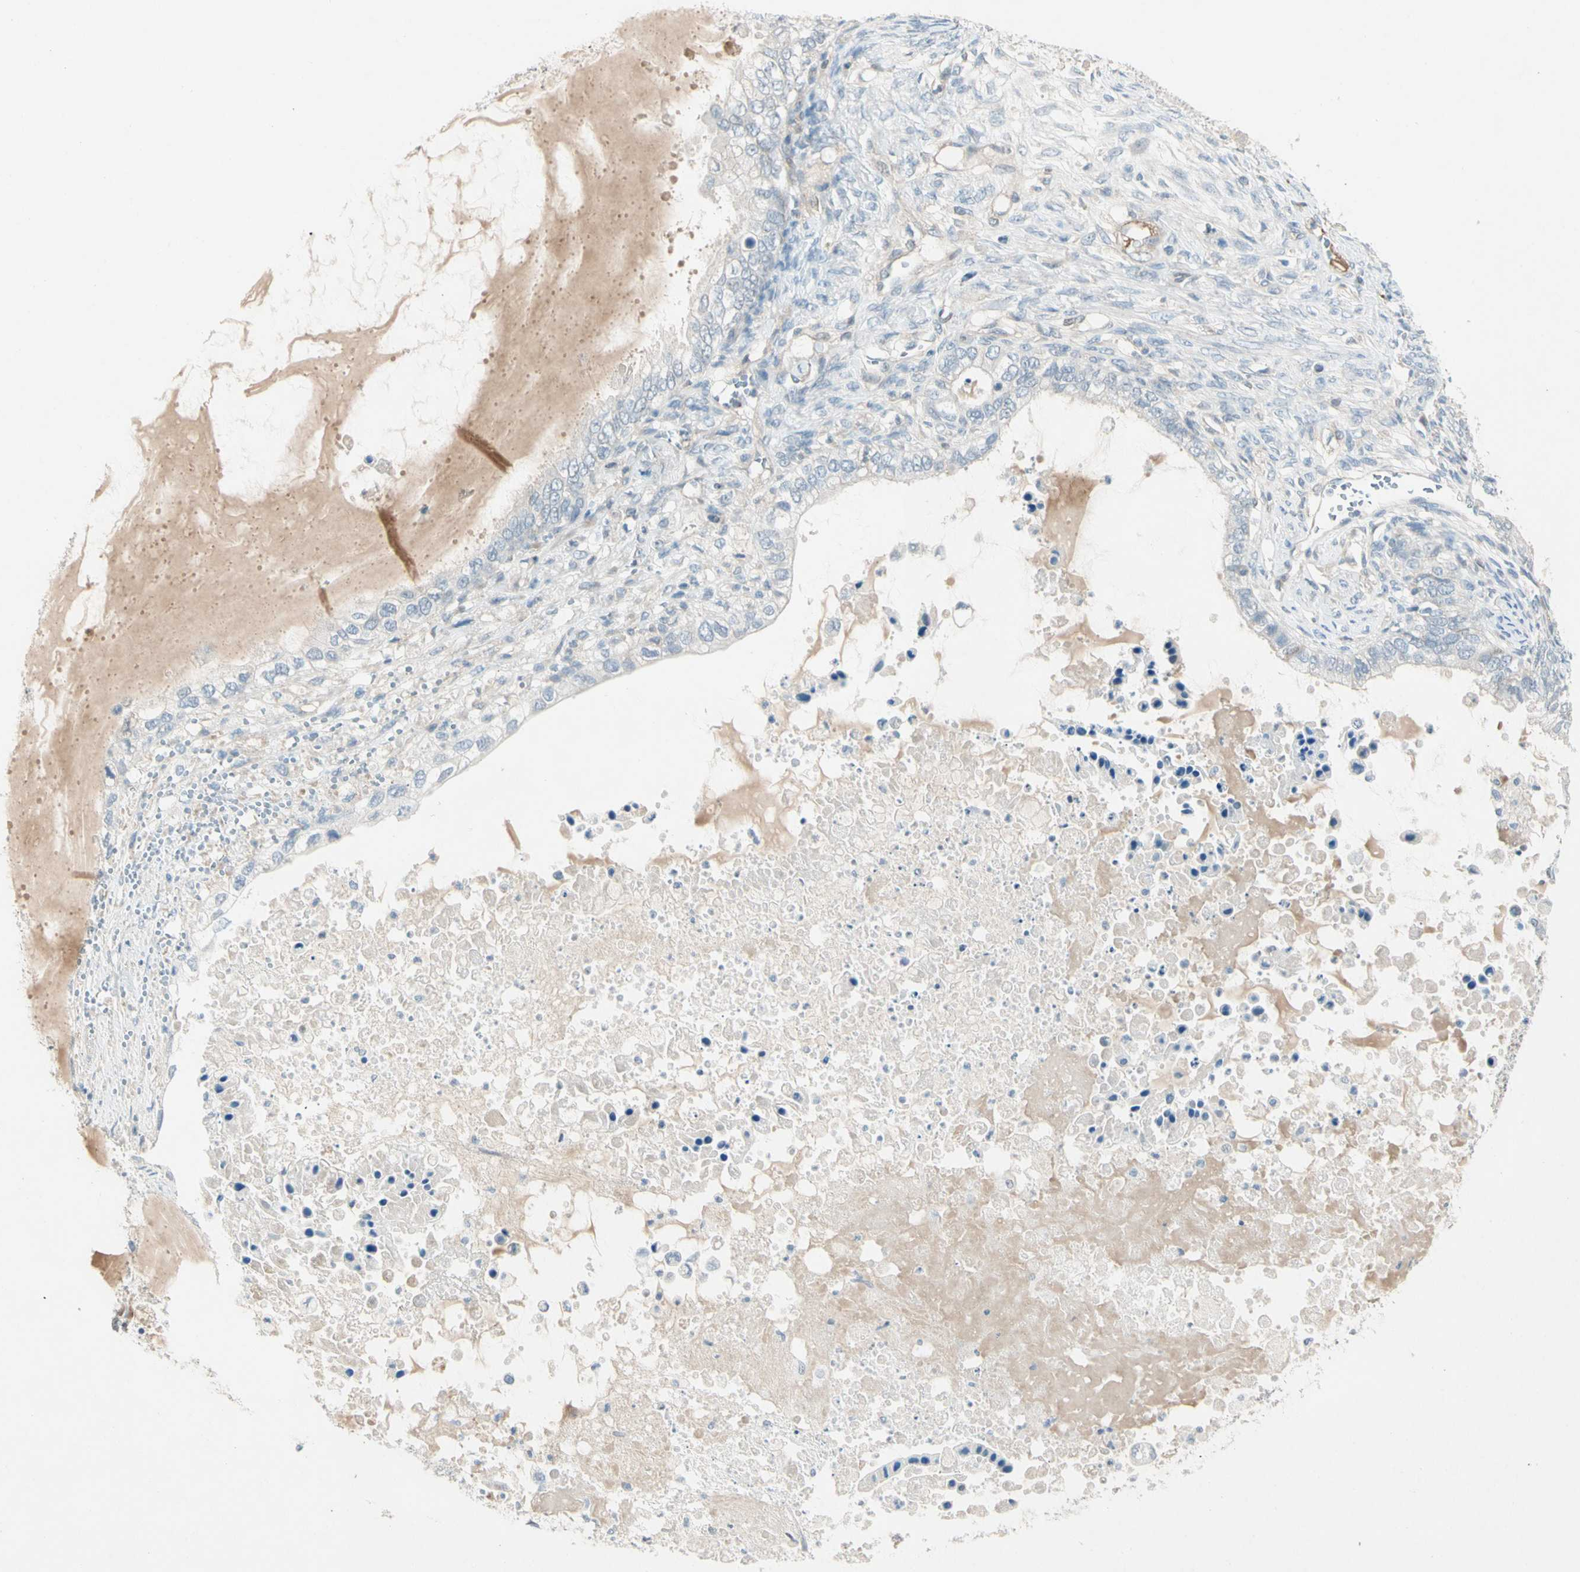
{"staining": {"intensity": "negative", "quantity": "none", "location": "none"}, "tissue": "ovarian cancer", "cell_type": "Tumor cells", "image_type": "cancer", "snomed": [{"axis": "morphology", "description": "Cystadenocarcinoma, mucinous, NOS"}, {"axis": "topography", "description": "Ovary"}], "caption": "A micrograph of ovarian cancer (mucinous cystadenocarcinoma) stained for a protein shows no brown staining in tumor cells.", "gene": "SERPIND1", "patient": {"sex": "female", "age": 80}}